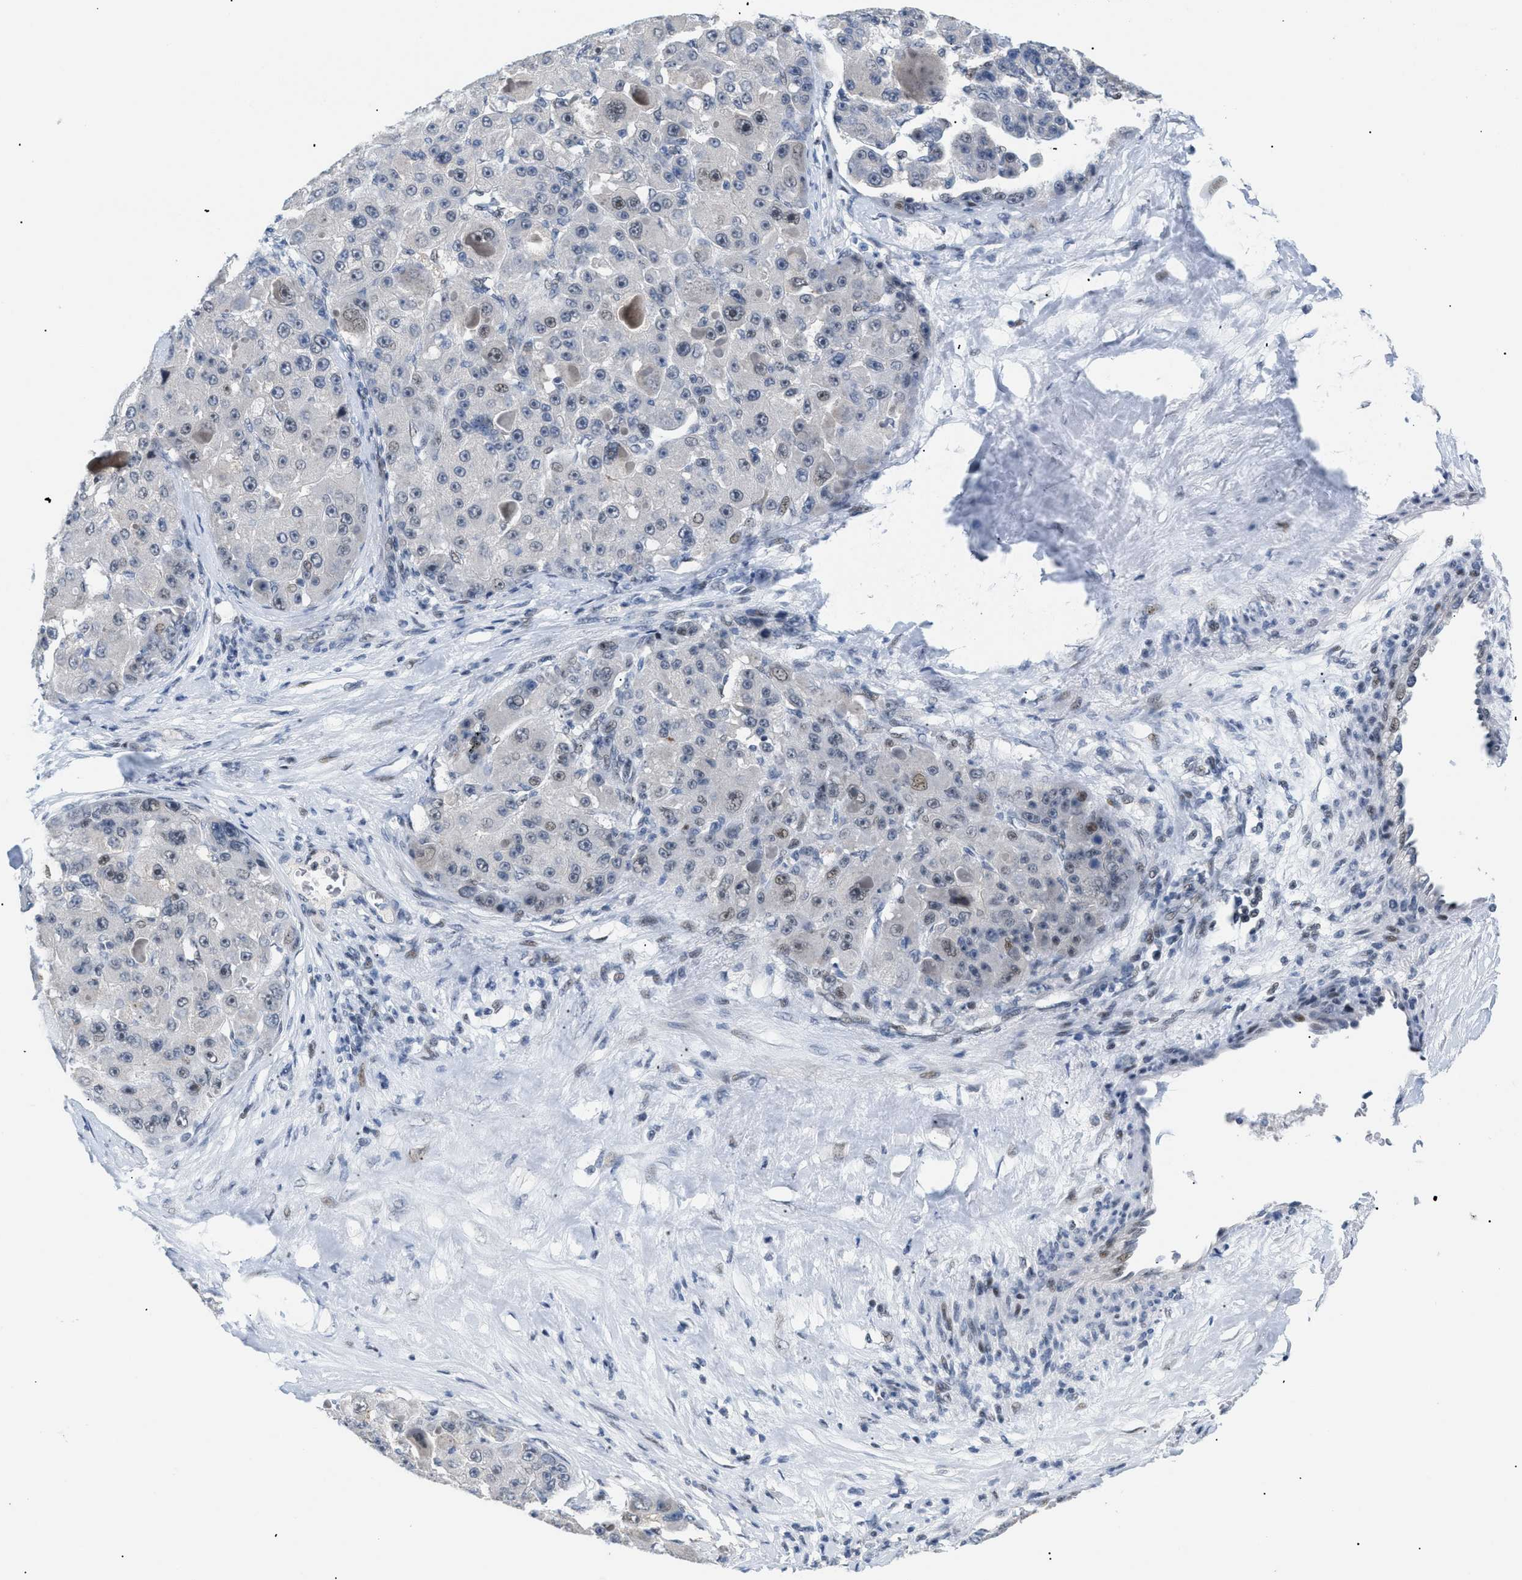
{"staining": {"intensity": "moderate", "quantity": "25%-75%", "location": "nuclear"}, "tissue": "liver cancer", "cell_type": "Tumor cells", "image_type": "cancer", "snomed": [{"axis": "morphology", "description": "Carcinoma, Hepatocellular, NOS"}, {"axis": "topography", "description": "Liver"}], "caption": "Liver hepatocellular carcinoma was stained to show a protein in brown. There is medium levels of moderate nuclear expression in about 25%-75% of tumor cells.", "gene": "MED1", "patient": {"sex": "male", "age": 76}}